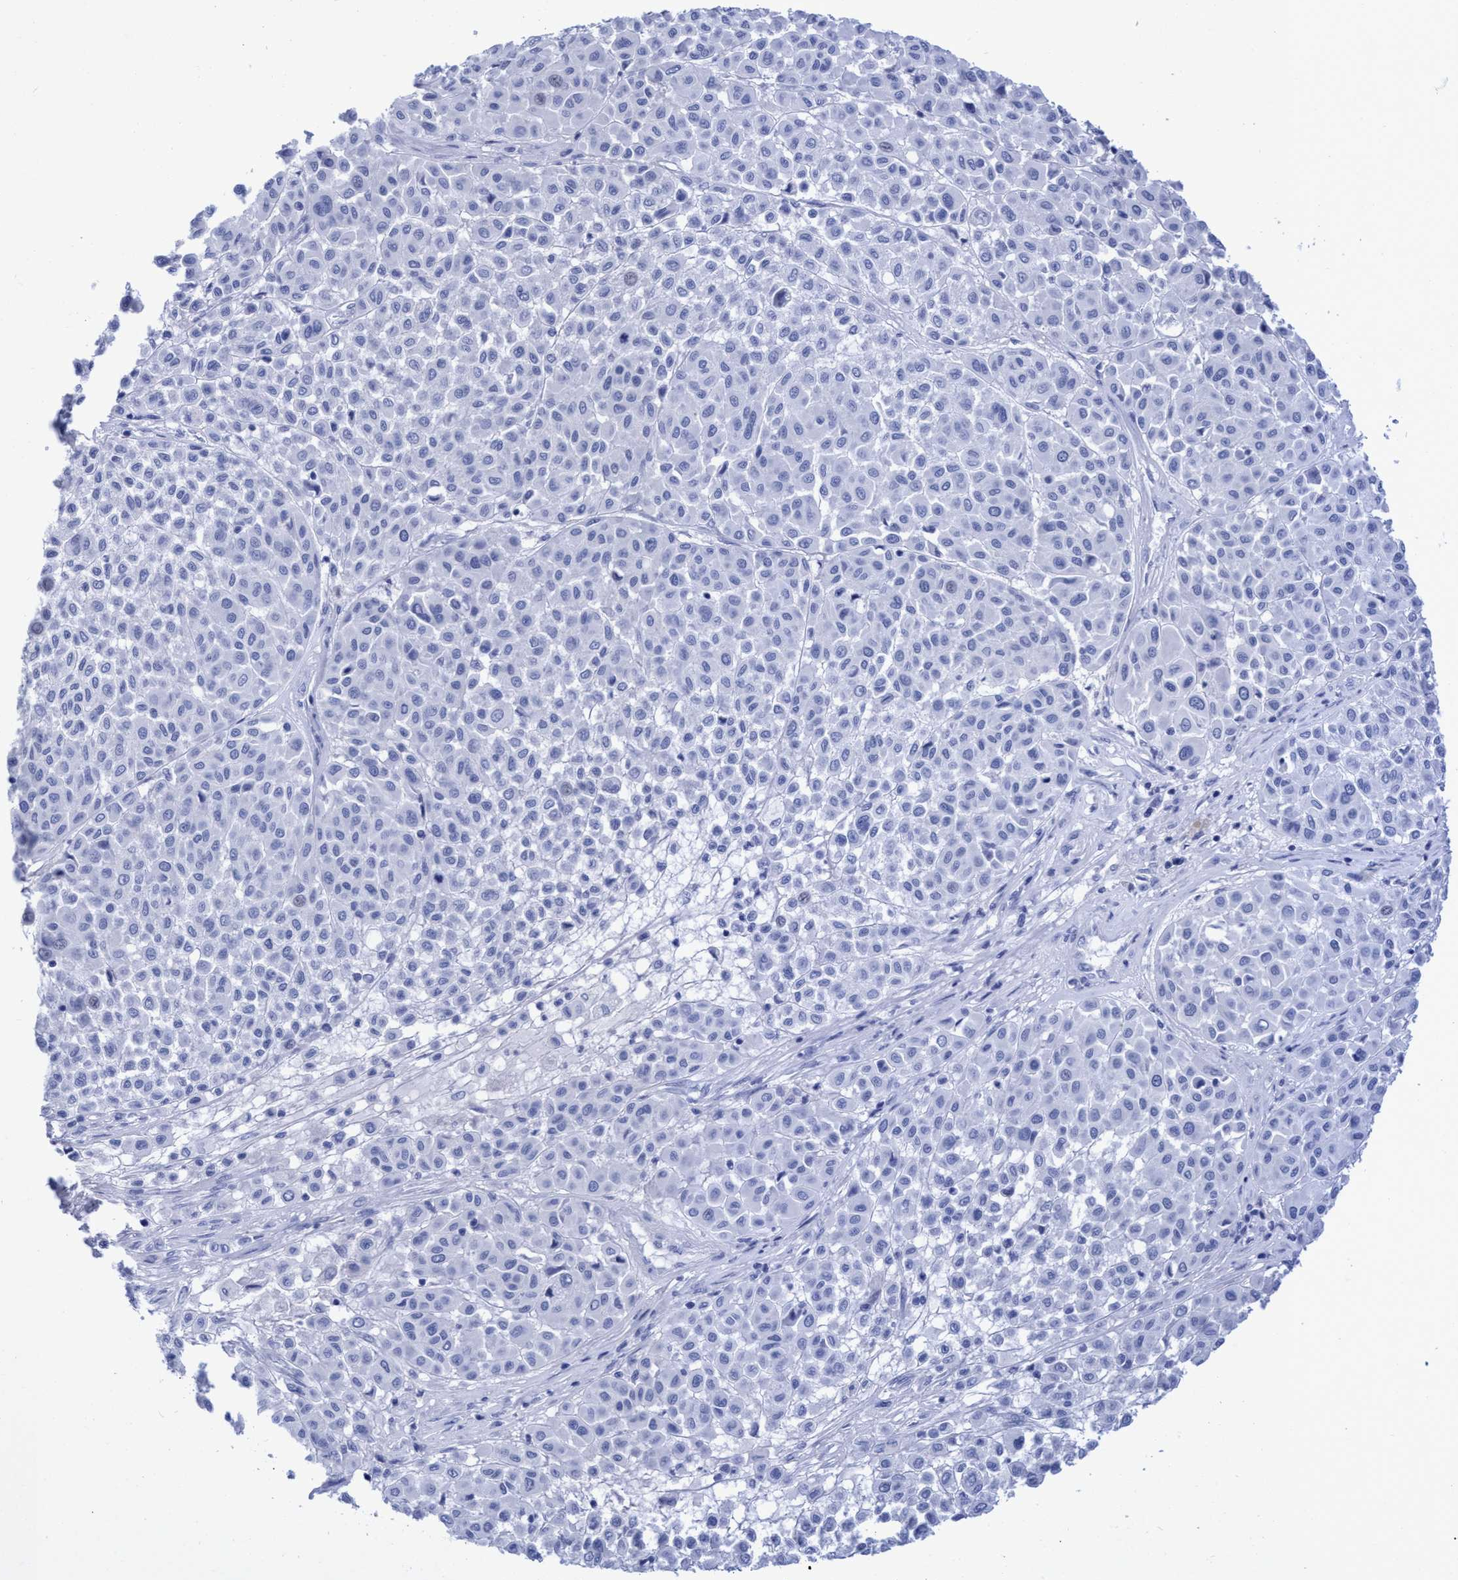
{"staining": {"intensity": "negative", "quantity": "none", "location": "none"}, "tissue": "melanoma", "cell_type": "Tumor cells", "image_type": "cancer", "snomed": [{"axis": "morphology", "description": "Malignant melanoma, Metastatic site"}, {"axis": "topography", "description": "Soft tissue"}], "caption": "A high-resolution image shows immunohistochemistry staining of malignant melanoma (metastatic site), which reveals no significant positivity in tumor cells.", "gene": "INSL6", "patient": {"sex": "male", "age": 41}}